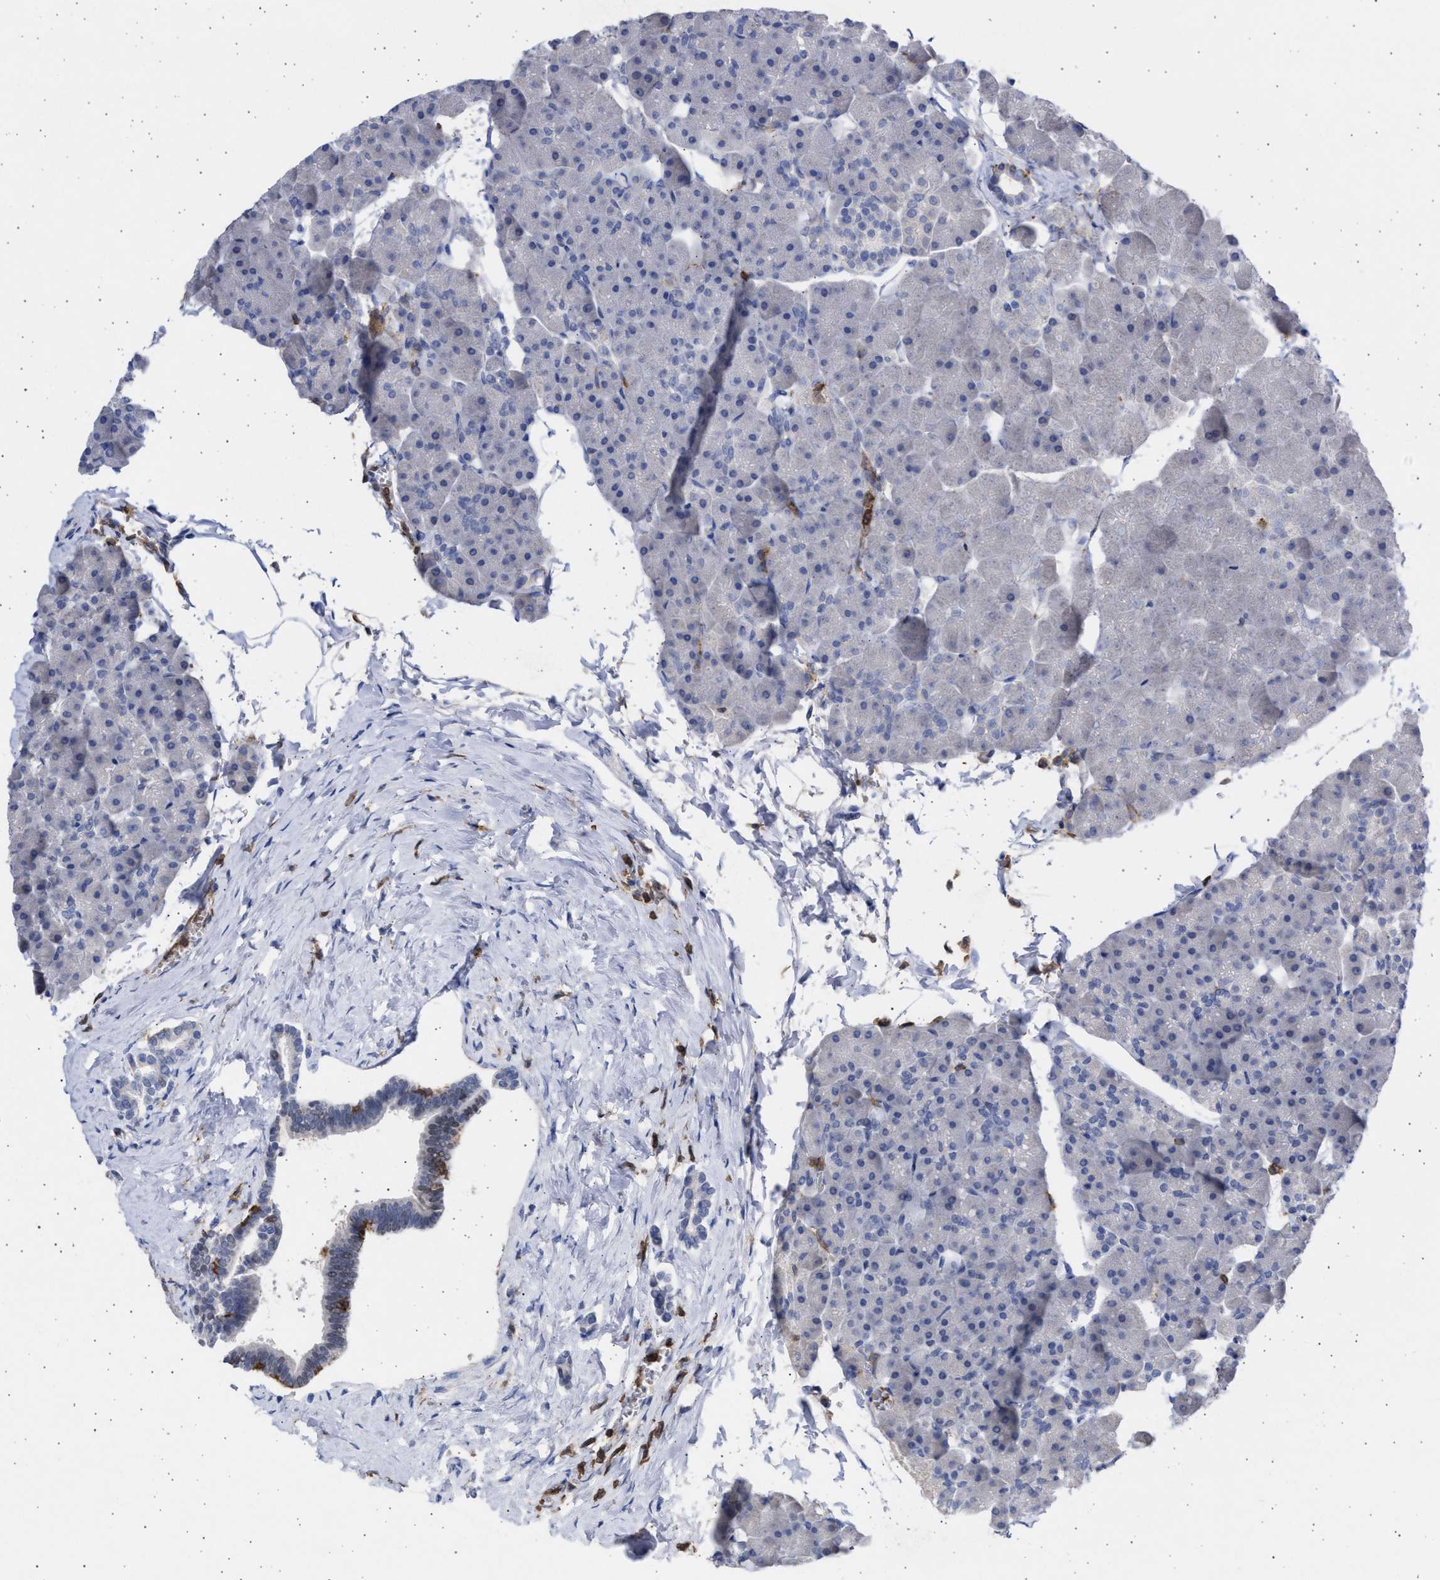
{"staining": {"intensity": "weak", "quantity": "25%-75%", "location": "cytoplasmic/membranous"}, "tissue": "pancreas", "cell_type": "Exocrine glandular cells", "image_type": "normal", "snomed": [{"axis": "morphology", "description": "Normal tissue, NOS"}, {"axis": "topography", "description": "Pancreas"}], "caption": "Immunohistochemistry of benign human pancreas exhibits low levels of weak cytoplasmic/membranous staining in about 25%-75% of exocrine glandular cells. The protein is shown in brown color, while the nuclei are stained blue.", "gene": "FCER1A", "patient": {"sex": "male", "age": 35}}